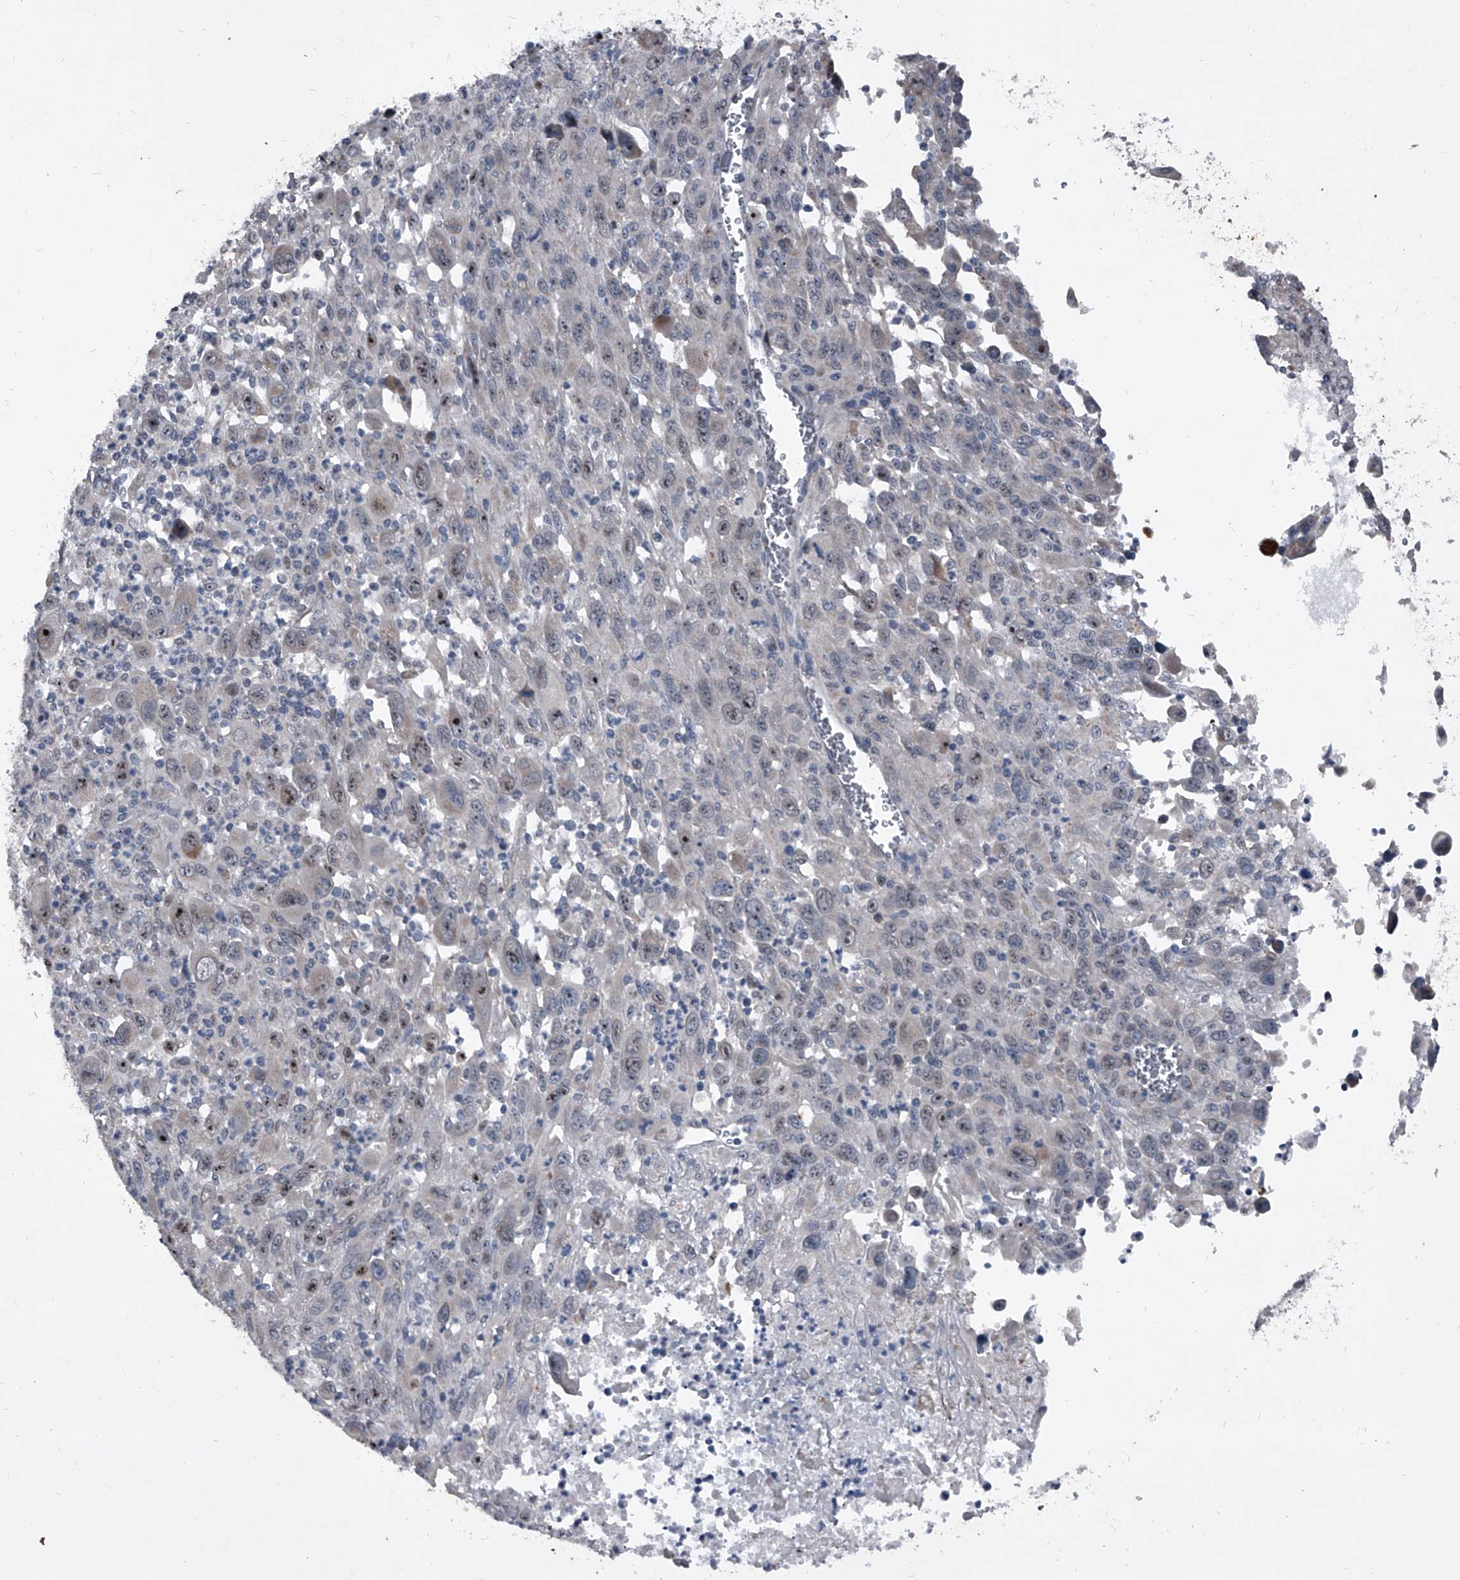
{"staining": {"intensity": "strong", "quantity": "<25%", "location": "nuclear"}, "tissue": "melanoma", "cell_type": "Tumor cells", "image_type": "cancer", "snomed": [{"axis": "morphology", "description": "Malignant melanoma, Metastatic site"}, {"axis": "topography", "description": "Skin"}], "caption": "Brown immunohistochemical staining in human malignant melanoma (metastatic site) demonstrates strong nuclear staining in about <25% of tumor cells. (DAB (3,3'-diaminobenzidine) IHC, brown staining for protein, blue staining for nuclei).", "gene": "CEP85L", "patient": {"sex": "female", "age": 56}}